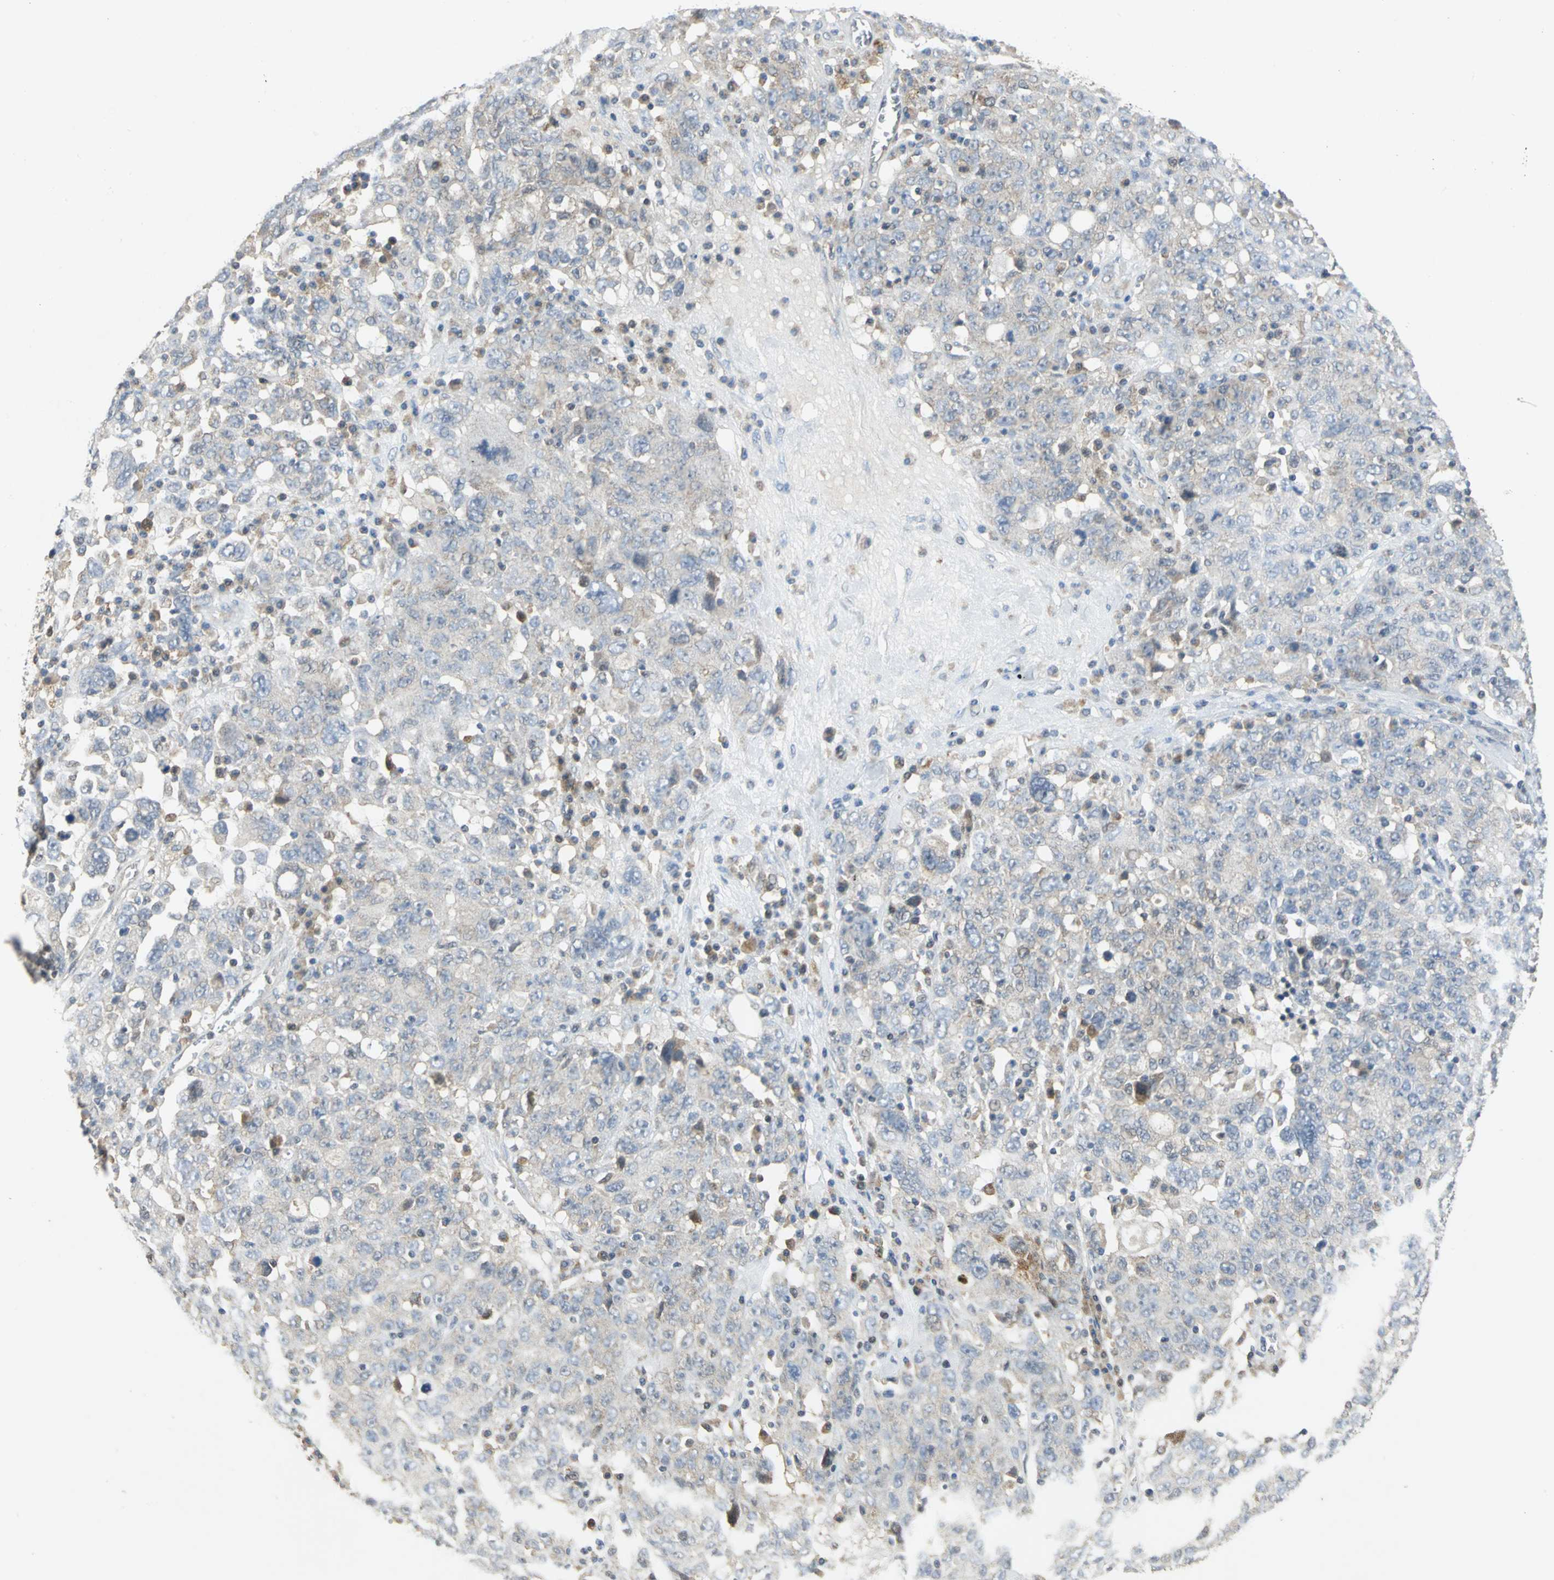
{"staining": {"intensity": "negative", "quantity": "none", "location": "none"}, "tissue": "ovarian cancer", "cell_type": "Tumor cells", "image_type": "cancer", "snomed": [{"axis": "morphology", "description": "Carcinoma, endometroid"}, {"axis": "topography", "description": "Ovary"}], "caption": "A photomicrograph of human endometroid carcinoma (ovarian) is negative for staining in tumor cells.", "gene": "PPIA", "patient": {"sex": "female", "age": 62}}